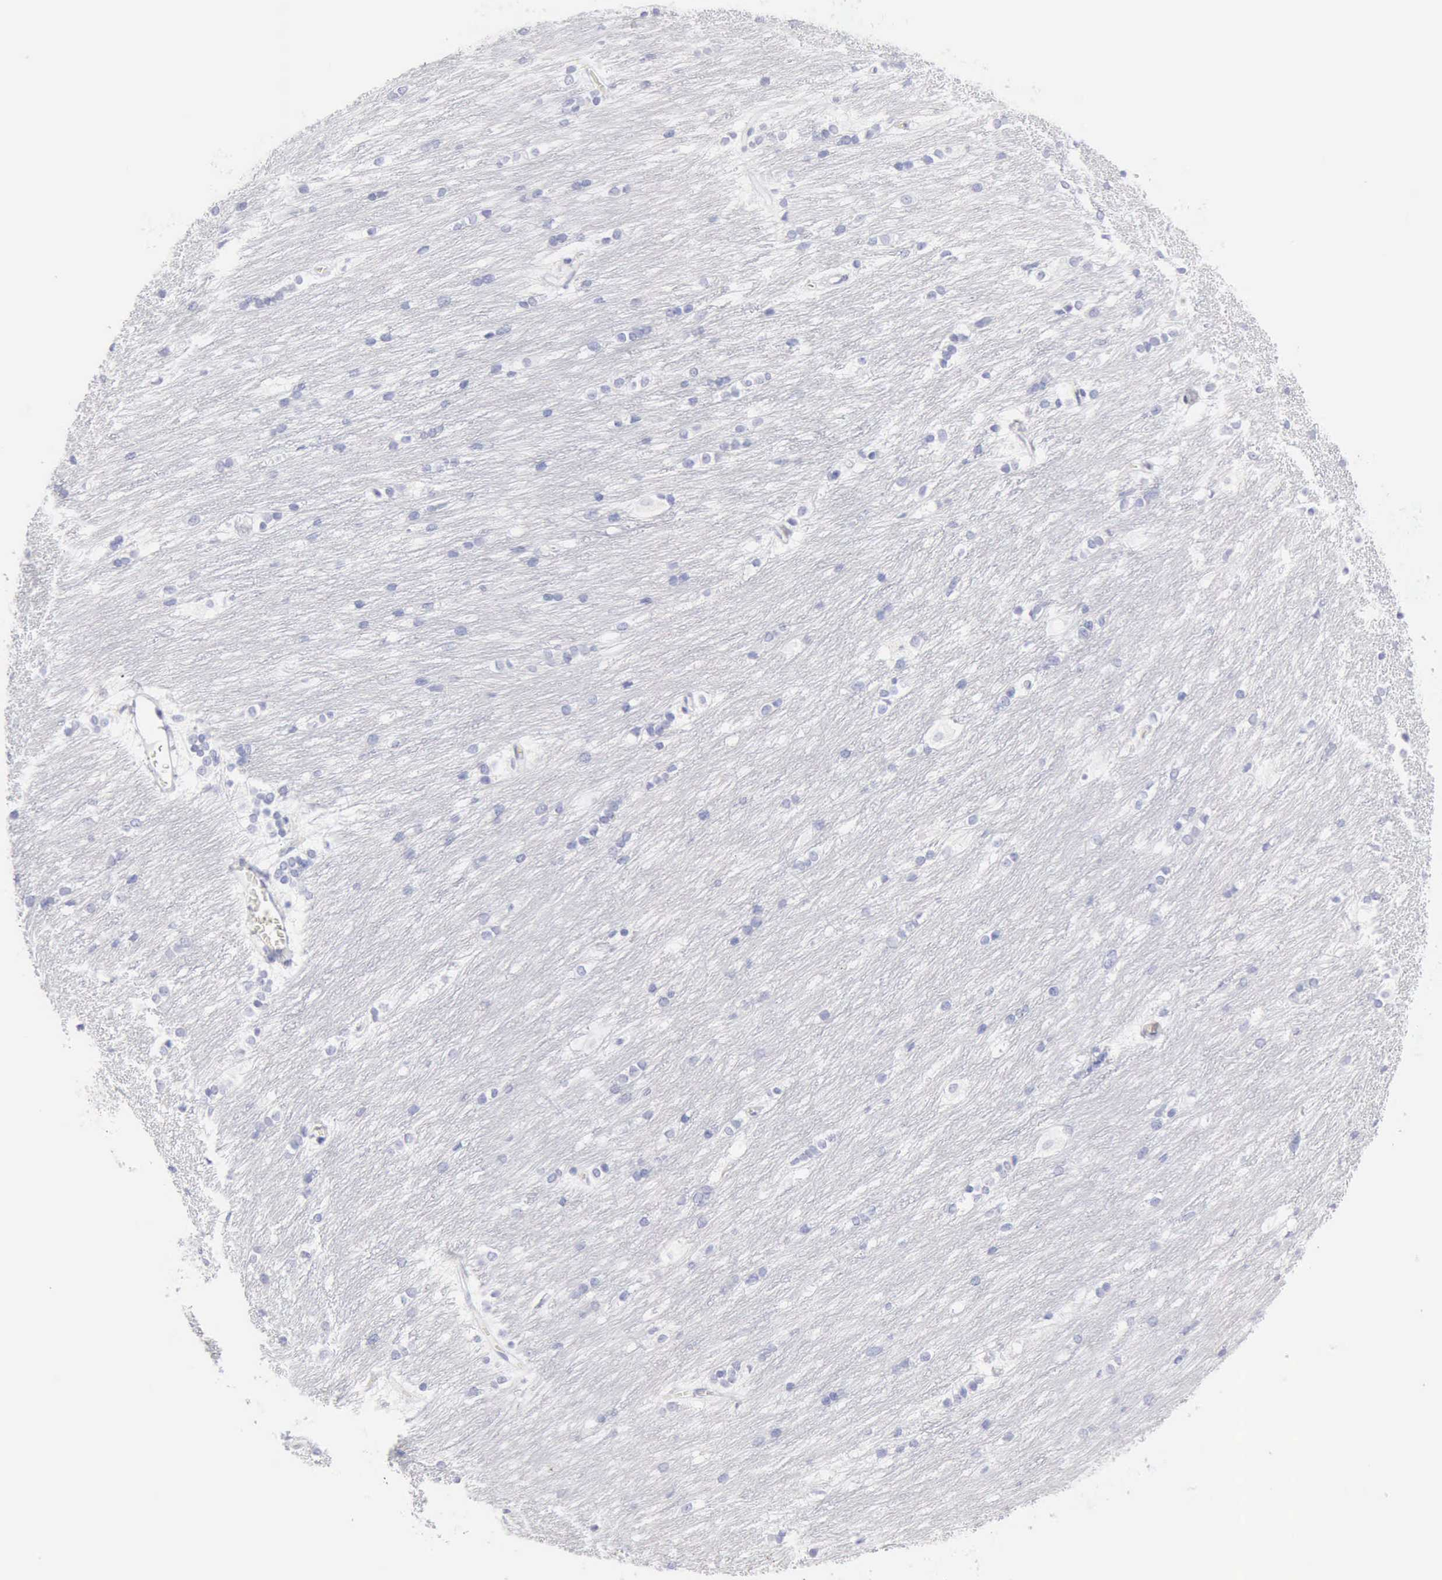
{"staining": {"intensity": "negative", "quantity": "none", "location": "none"}, "tissue": "caudate", "cell_type": "Glial cells", "image_type": "normal", "snomed": [{"axis": "morphology", "description": "Normal tissue, NOS"}, {"axis": "topography", "description": "Lateral ventricle wall"}], "caption": "Protein analysis of benign caudate displays no significant expression in glial cells. (Immunohistochemistry, brightfield microscopy, high magnification).", "gene": "KRT10", "patient": {"sex": "female", "age": 19}}